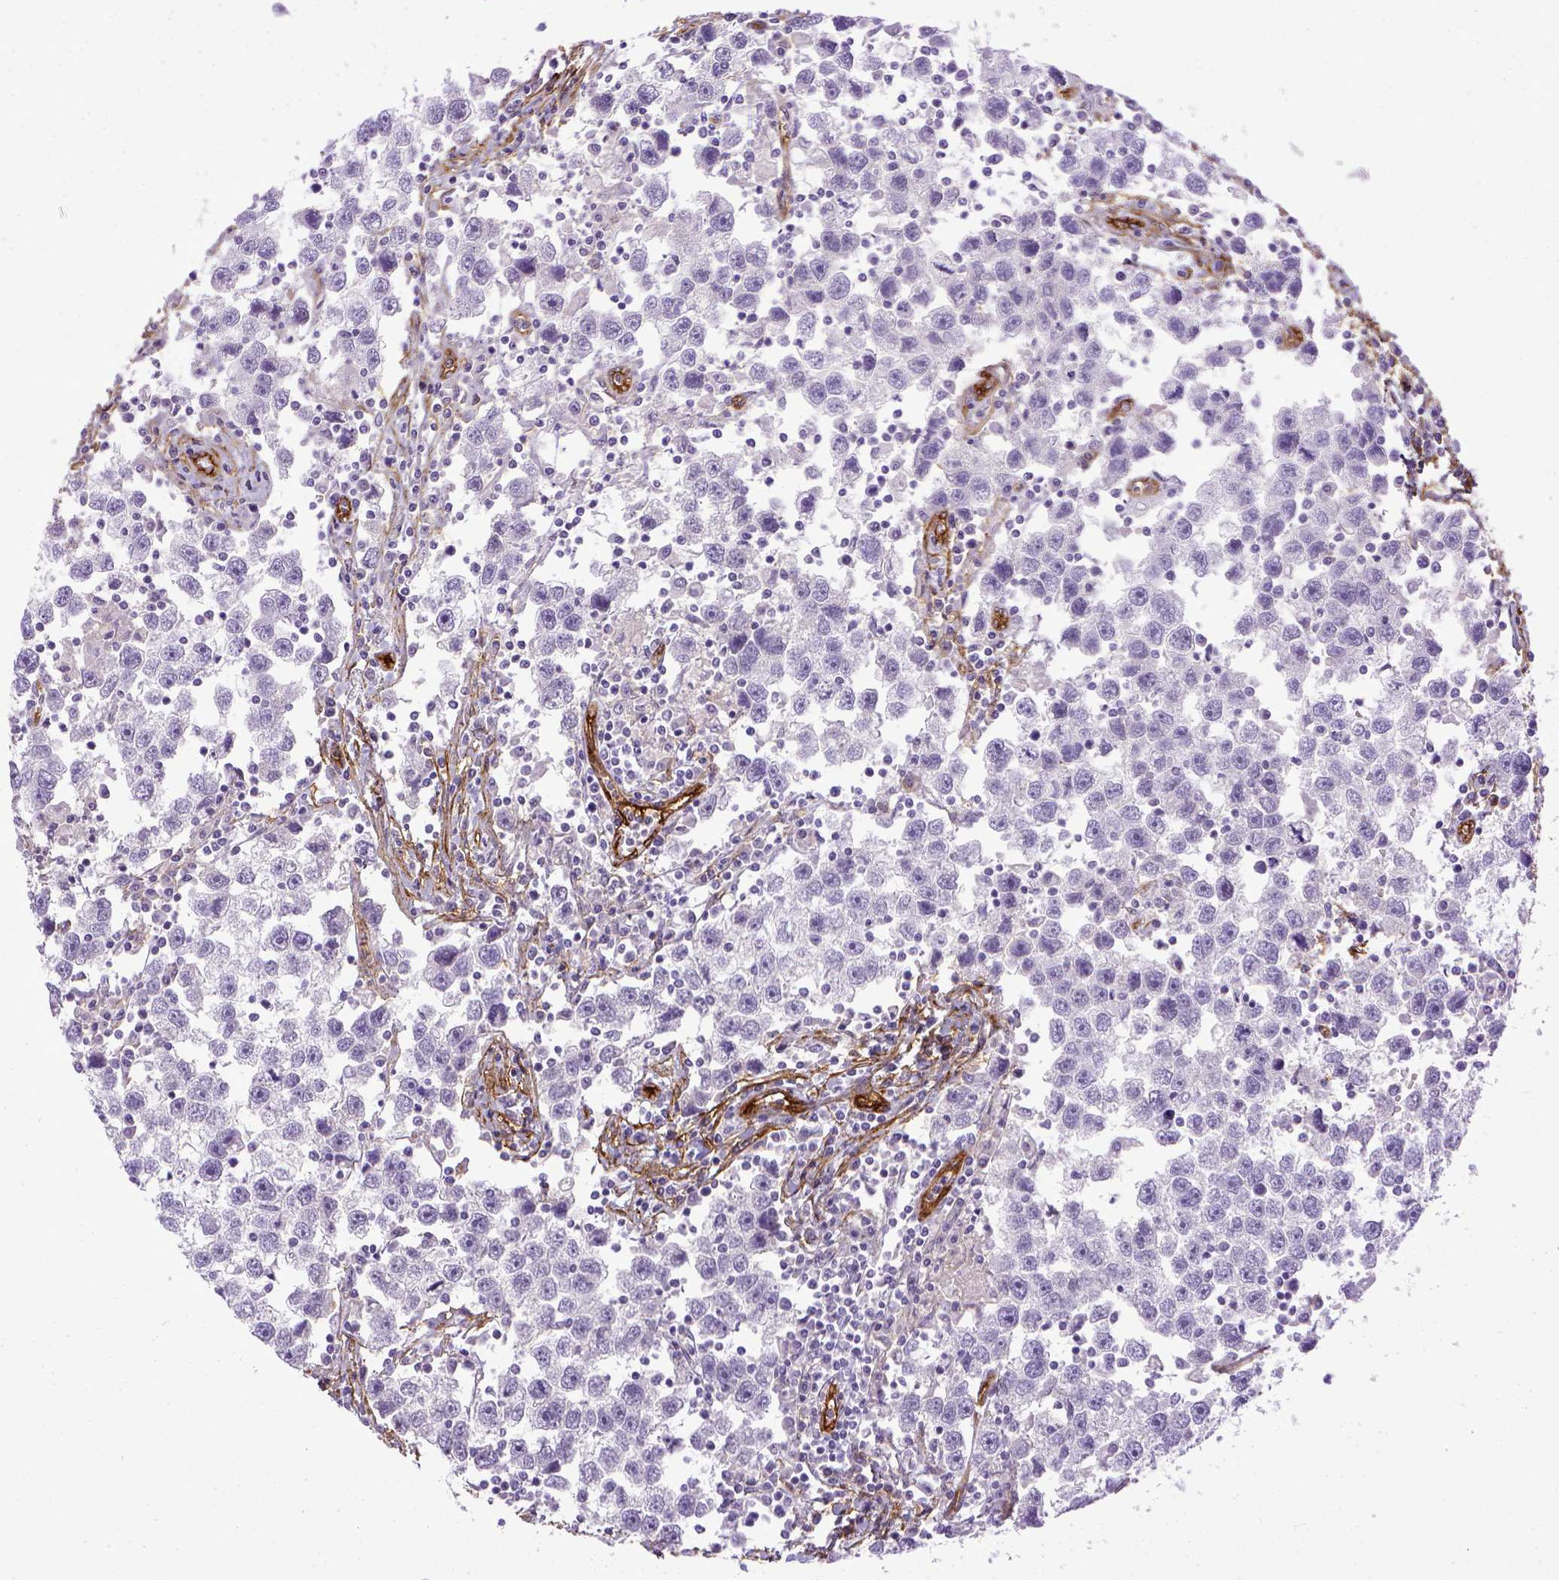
{"staining": {"intensity": "negative", "quantity": "none", "location": "none"}, "tissue": "testis cancer", "cell_type": "Tumor cells", "image_type": "cancer", "snomed": [{"axis": "morphology", "description": "Seminoma, NOS"}, {"axis": "topography", "description": "Testis"}], "caption": "Photomicrograph shows no protein staining in tumor cells of testis cancer tissue. The staining is performed using DAB (3,3'-diaminobenzidine) brown chromogen with nuclei counter-stained in using hematoxylin.", "gene": "ENG", "patient": {"sex": "male", "age": 30}}